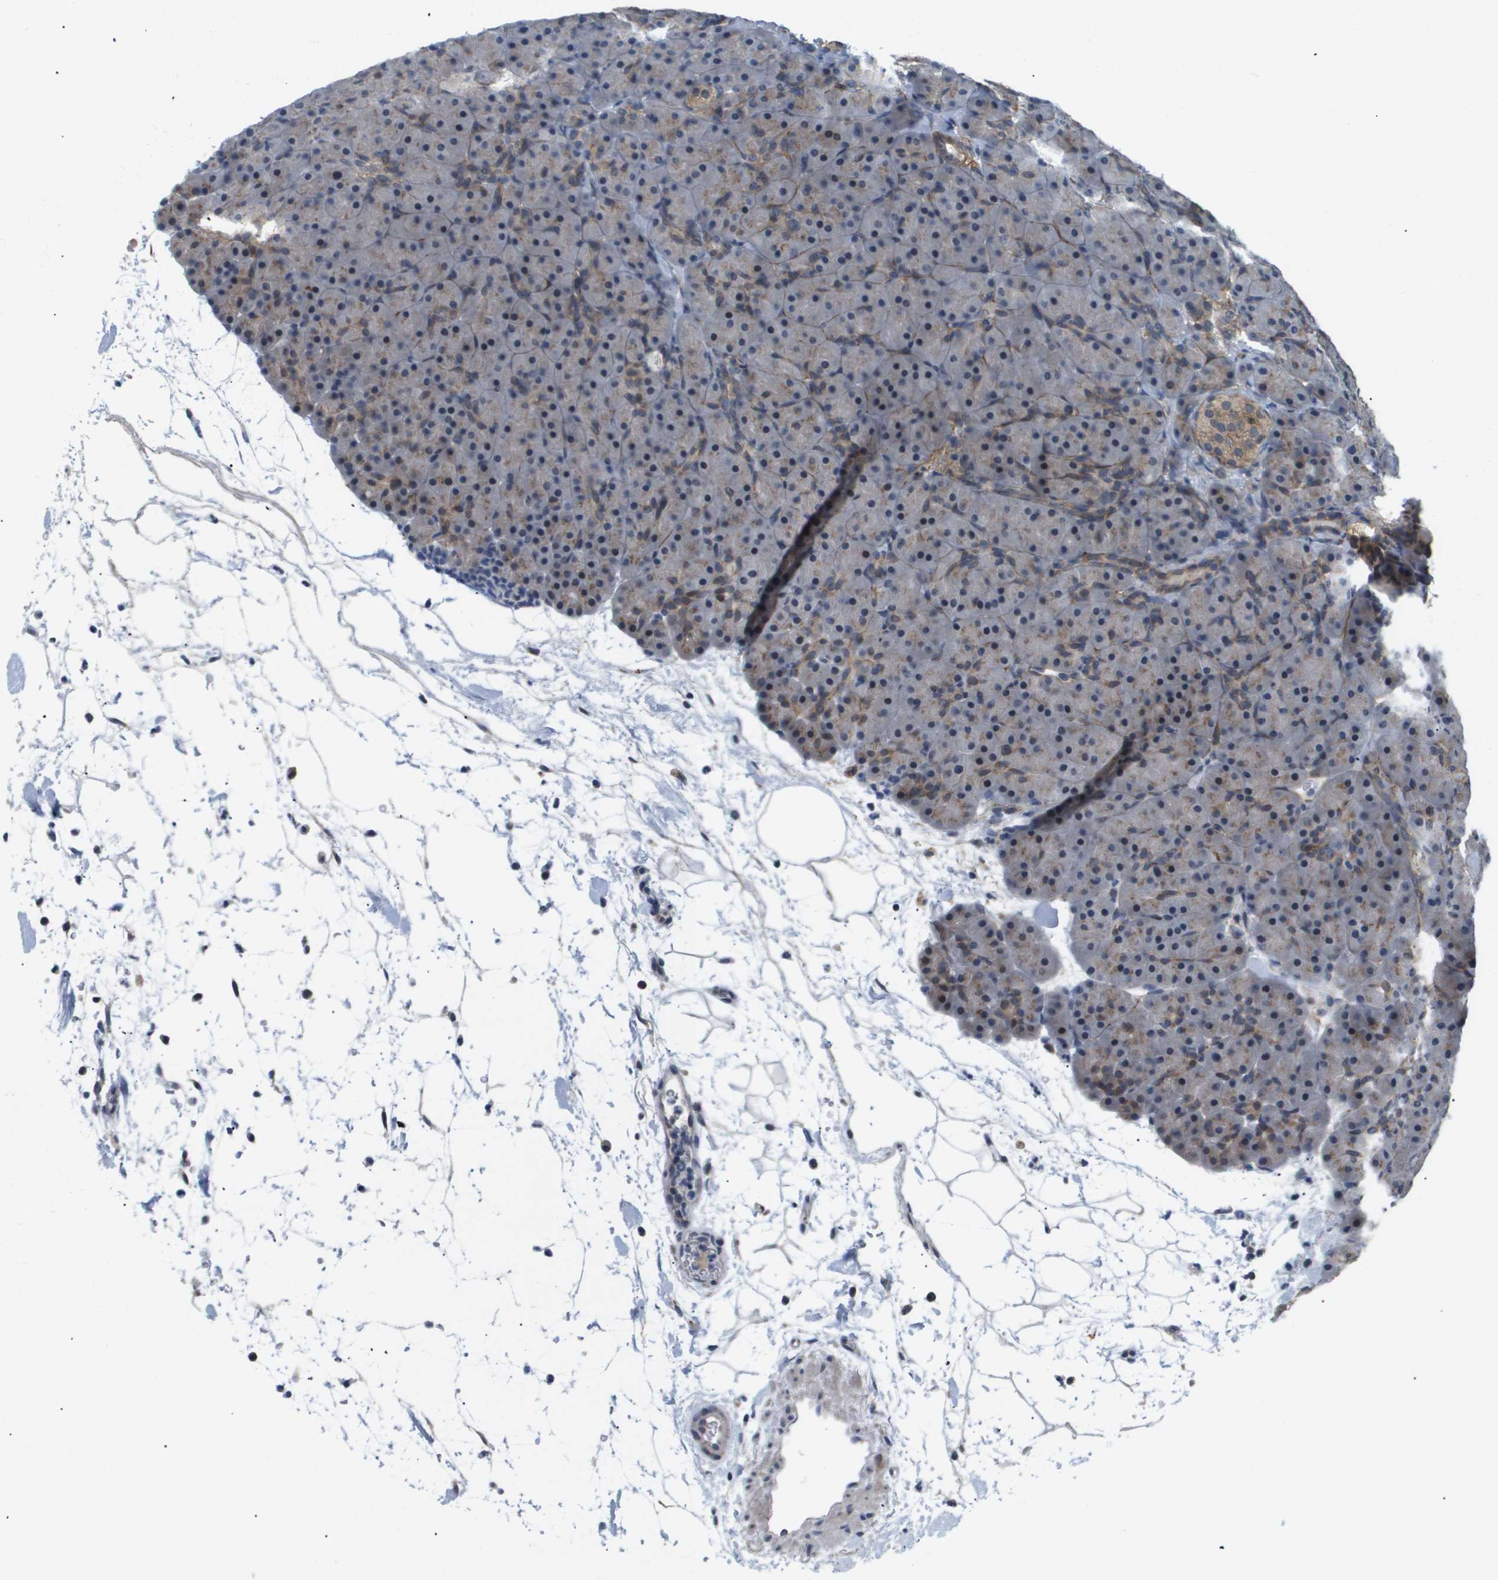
{"staining": {"intensity": "moderate", "quantity": "<25%", "location": "cytoplasmic/membranous"}, "tissue": "pancreas", "cell_type": "Exocrine glandular cells", "image_type": "normal", "snomed": [{"axis": "morphology", "description": "Normal tissue, NOS"}, {"axis": "topography", "description": "Pancreas"}], "caption": "Pancreas stained with DAB immunohistochemistry (IHC) shows low levels of moderate cytoplasmic/membranous staining in approximately <25% of exocrine glandular cells. (DAB (3,3'-diaminobenzidine) = brown stain, brightfield microscopy at high magnification).", "gene": "OTUD5", "patient": {"sex": "male", "age": 66}}